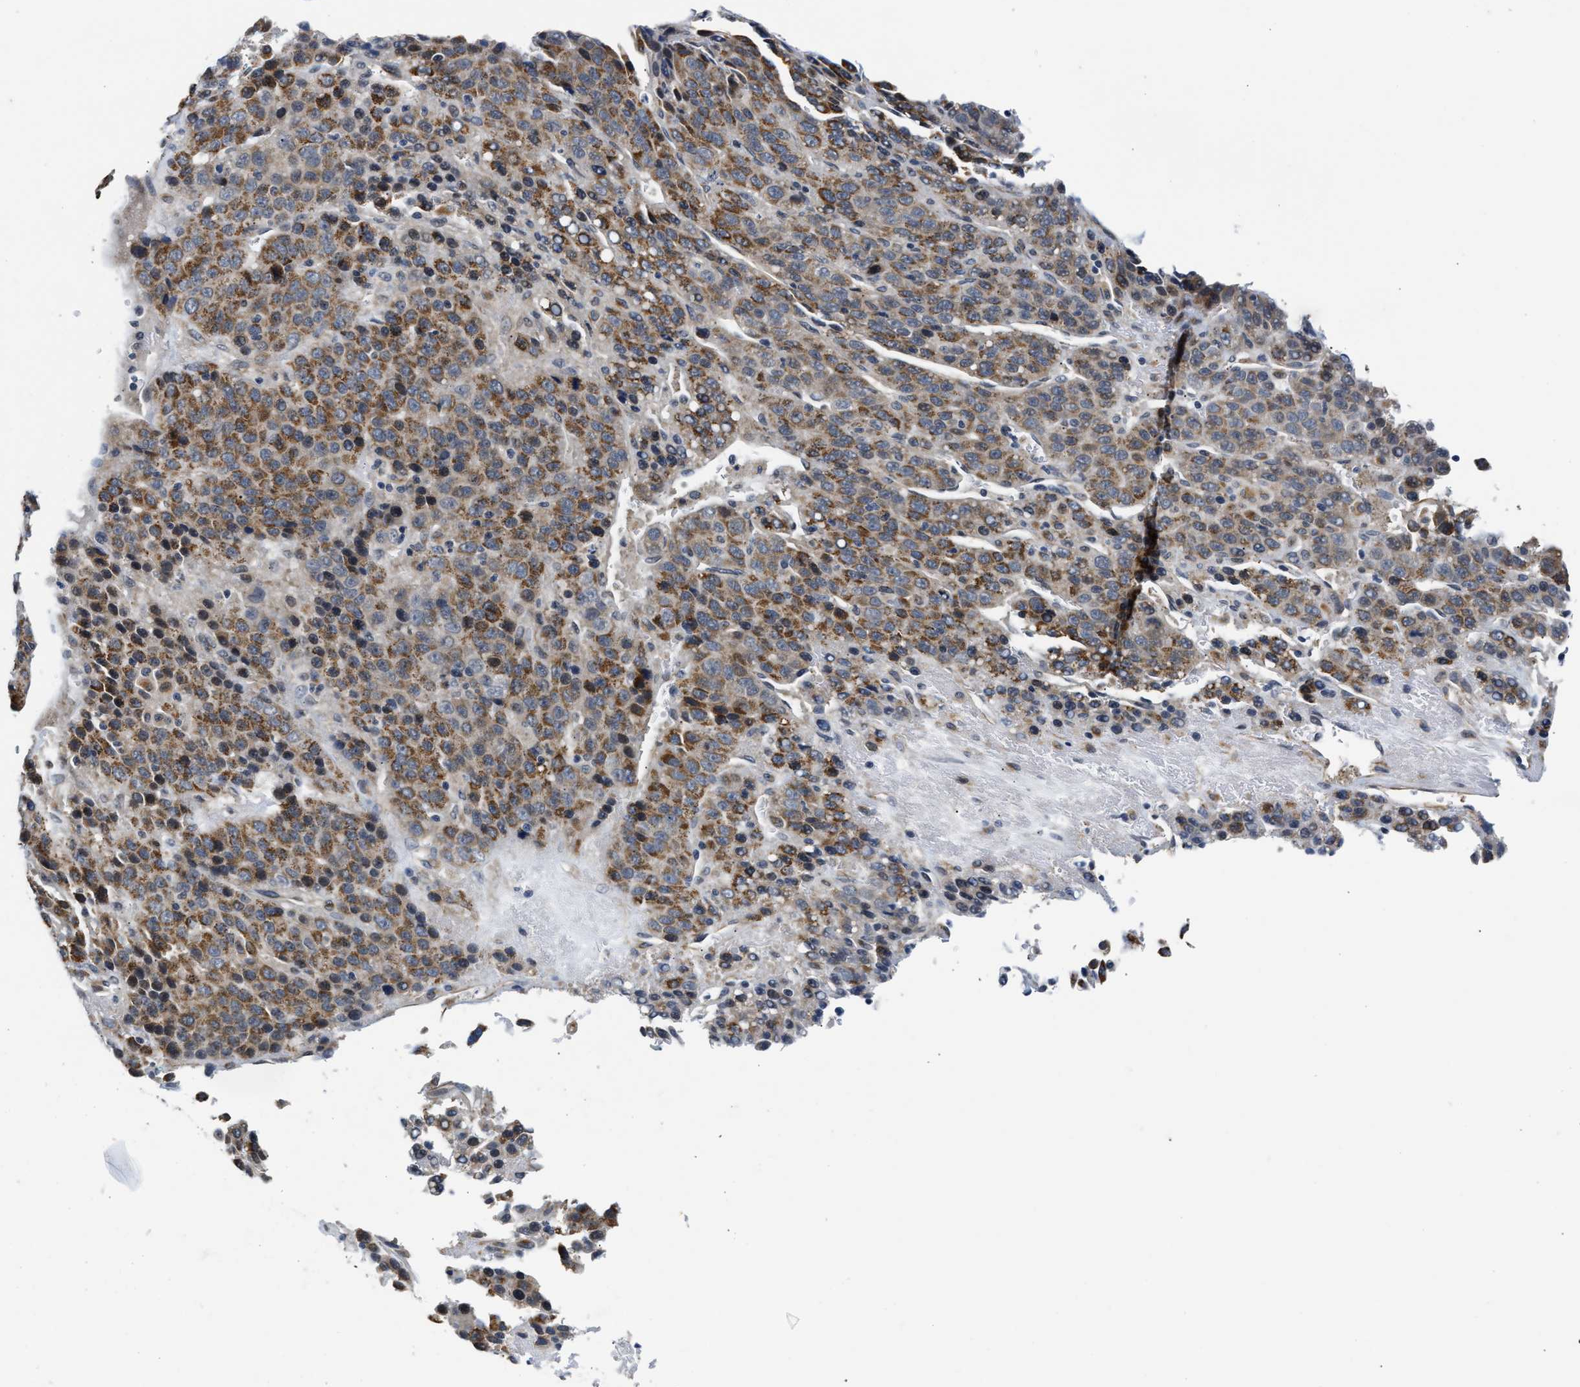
{"staining": {"intensity": "moderate", "quantity": ">75%", "location": "cytoplasmic/membranous"}, "tissue": "liver cancer", "cell_type": "Tumor cells", "image_type": "cancer", "snomed": [{"axis": "morphology", "description": "Carcinoma, Hepatocellular, NOS"}, {"axis": "topography", "description": "Liver"}], "caption": "IHC photomicrograph of neoplastic tissue: hepatocellular carcinoma (liver) stained using immunohistochemistry (IHC) reveals medium levels of moderate protein expression localized specifically in the cytoplasmic/membranous of tumor cells, appearing as a cytoplasmic/membranous brown color.", "gene": "PPM1H", "patient": {"sex": "female", "age": 53}}